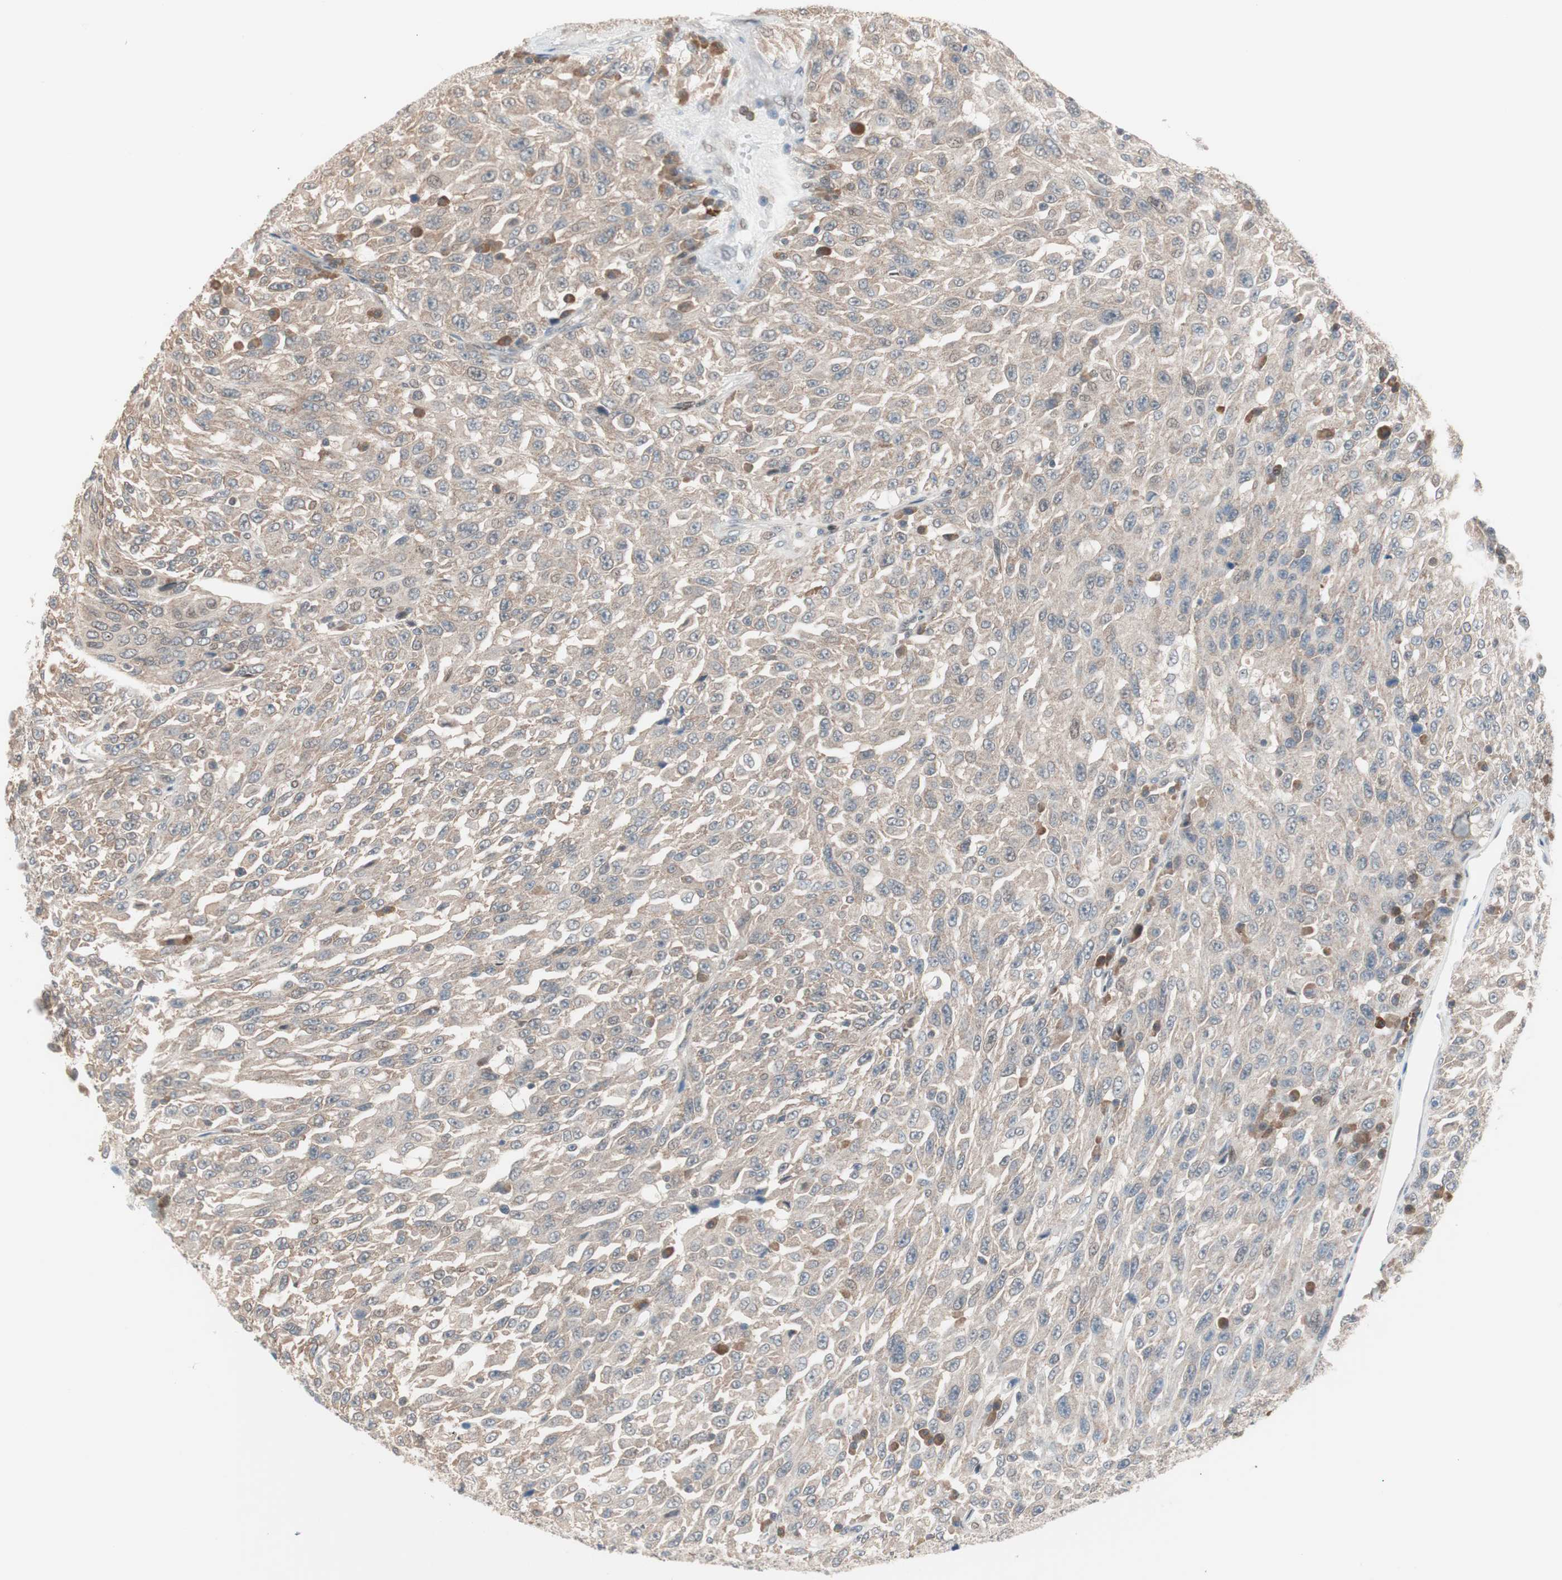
{"staining": {"intensity": "weak", "quantity": "<25%", "location": "cytoplasmic/membranous"}, "tissue": "urothelial cancer", "cell_type": "Tumor cells", "image_type": "cancer", "snomed": [{"axis": "morphology", "description": "Urothelial carcinoma, High grade"}, {"axis": "topography", "description": "Urinary bladder"}], "caption": "IHC micrograph of human urothelial carcinoma (high-grade) stained for a protein (brown), which demonstrates no expression in tumor cells.", "gene": "POLH", "patient": {"sex": "male", "age": 66}}